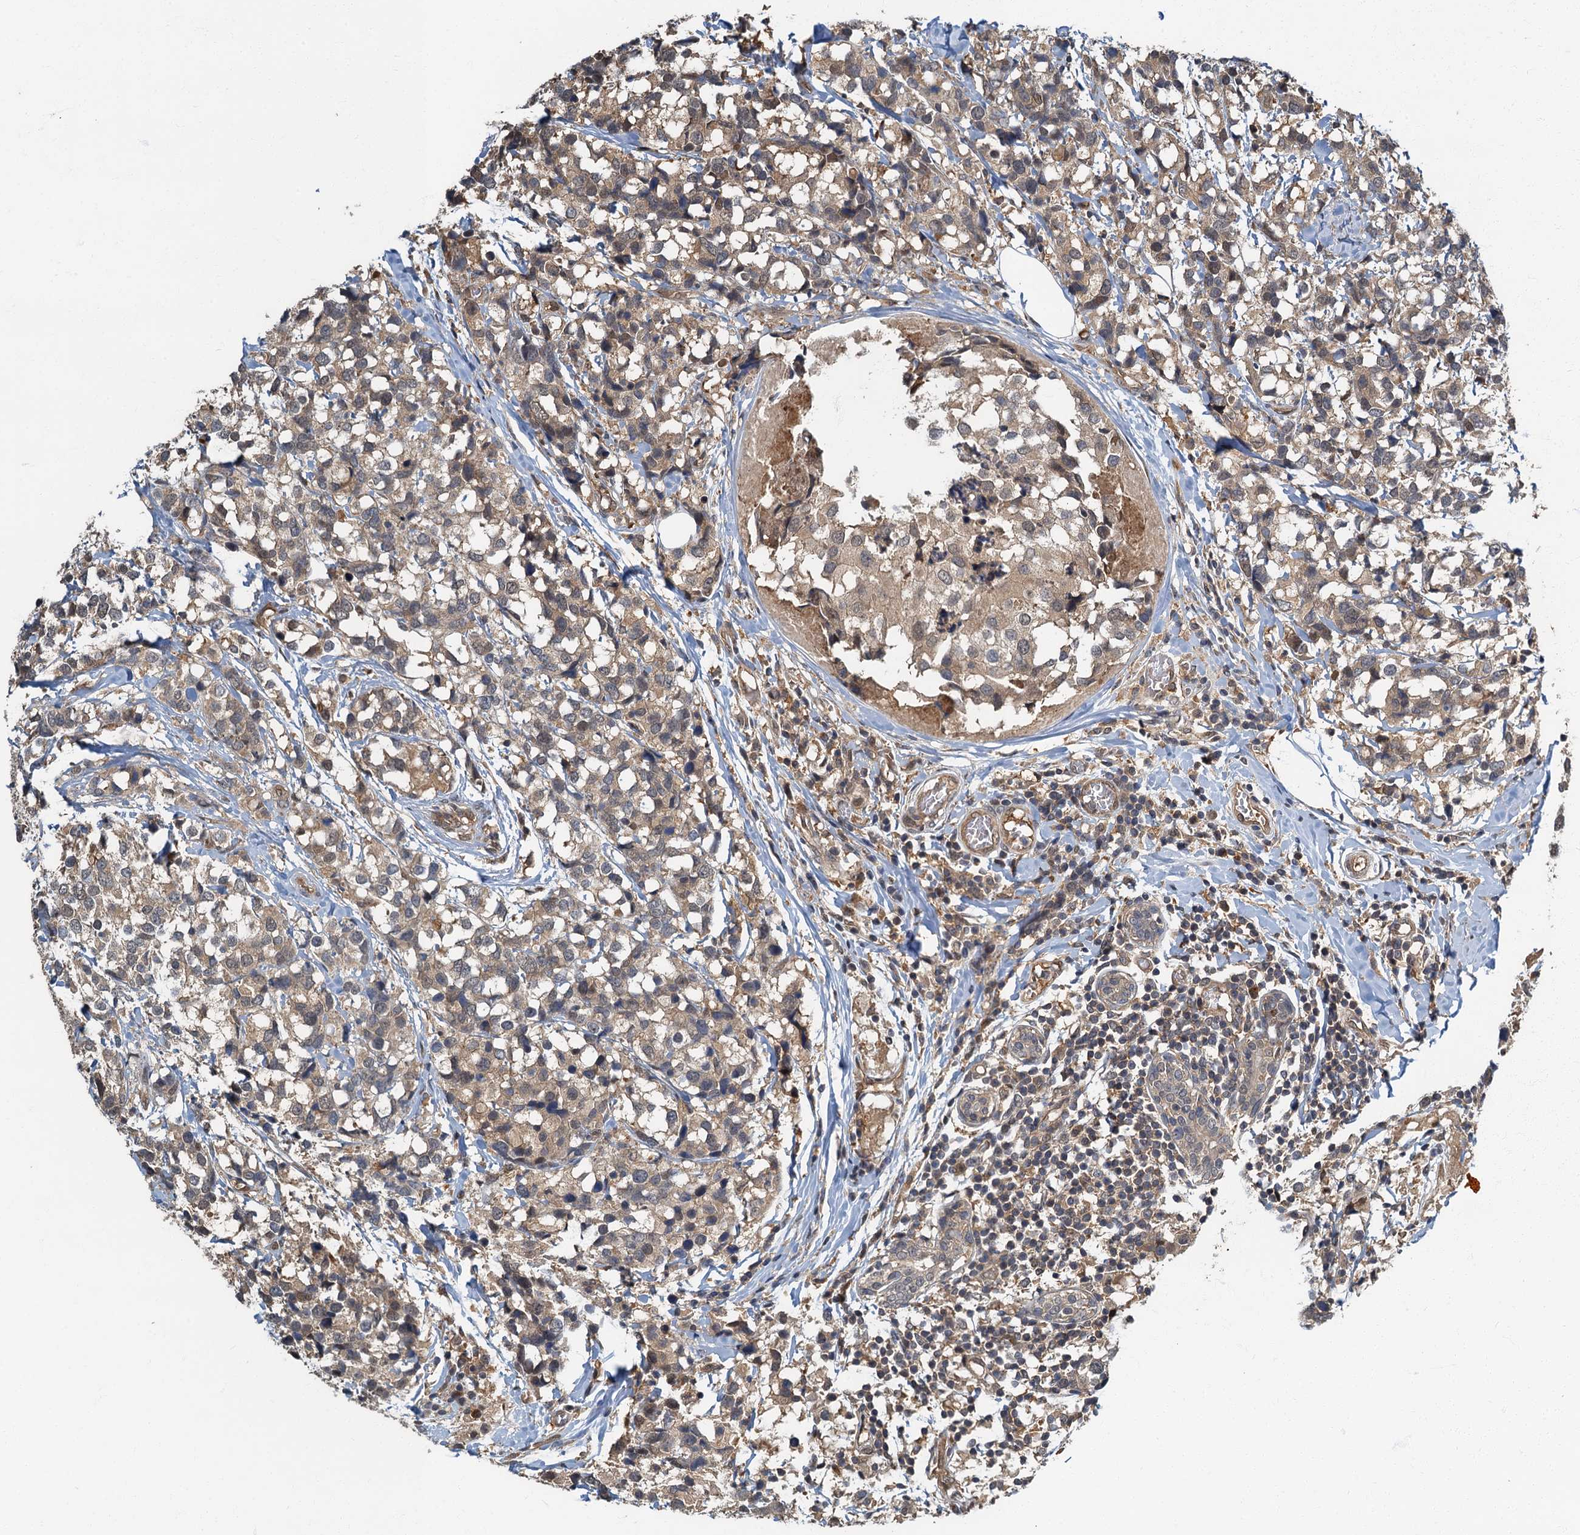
{"staining": {"intensity": "weak", "quantity": ">75%", "location": "cytoplasmic/membranous"}, "tissue": "breast cancer", "cell_type": "Tumor cells", "image_type": "cancer", "snomed": [{"axis": "morphology", "description": "Lobular carcinoma"}, {"axis": "topography", "description": "Breast"}], "caption": "Lobular carcinoma (breast) was stained to show a protein in brown. There is low levels of weak cytoplasmic/membranous positivity in about >75% of tumor cells. The staining is performed using DAB (3,3'-diaminobenzidine) brown chromogen to label protein expression. The nuclei are counter-stained blue using hematoxylin.", "gene": "TBCK", "patient": {"sex": "female", "age": 59}}